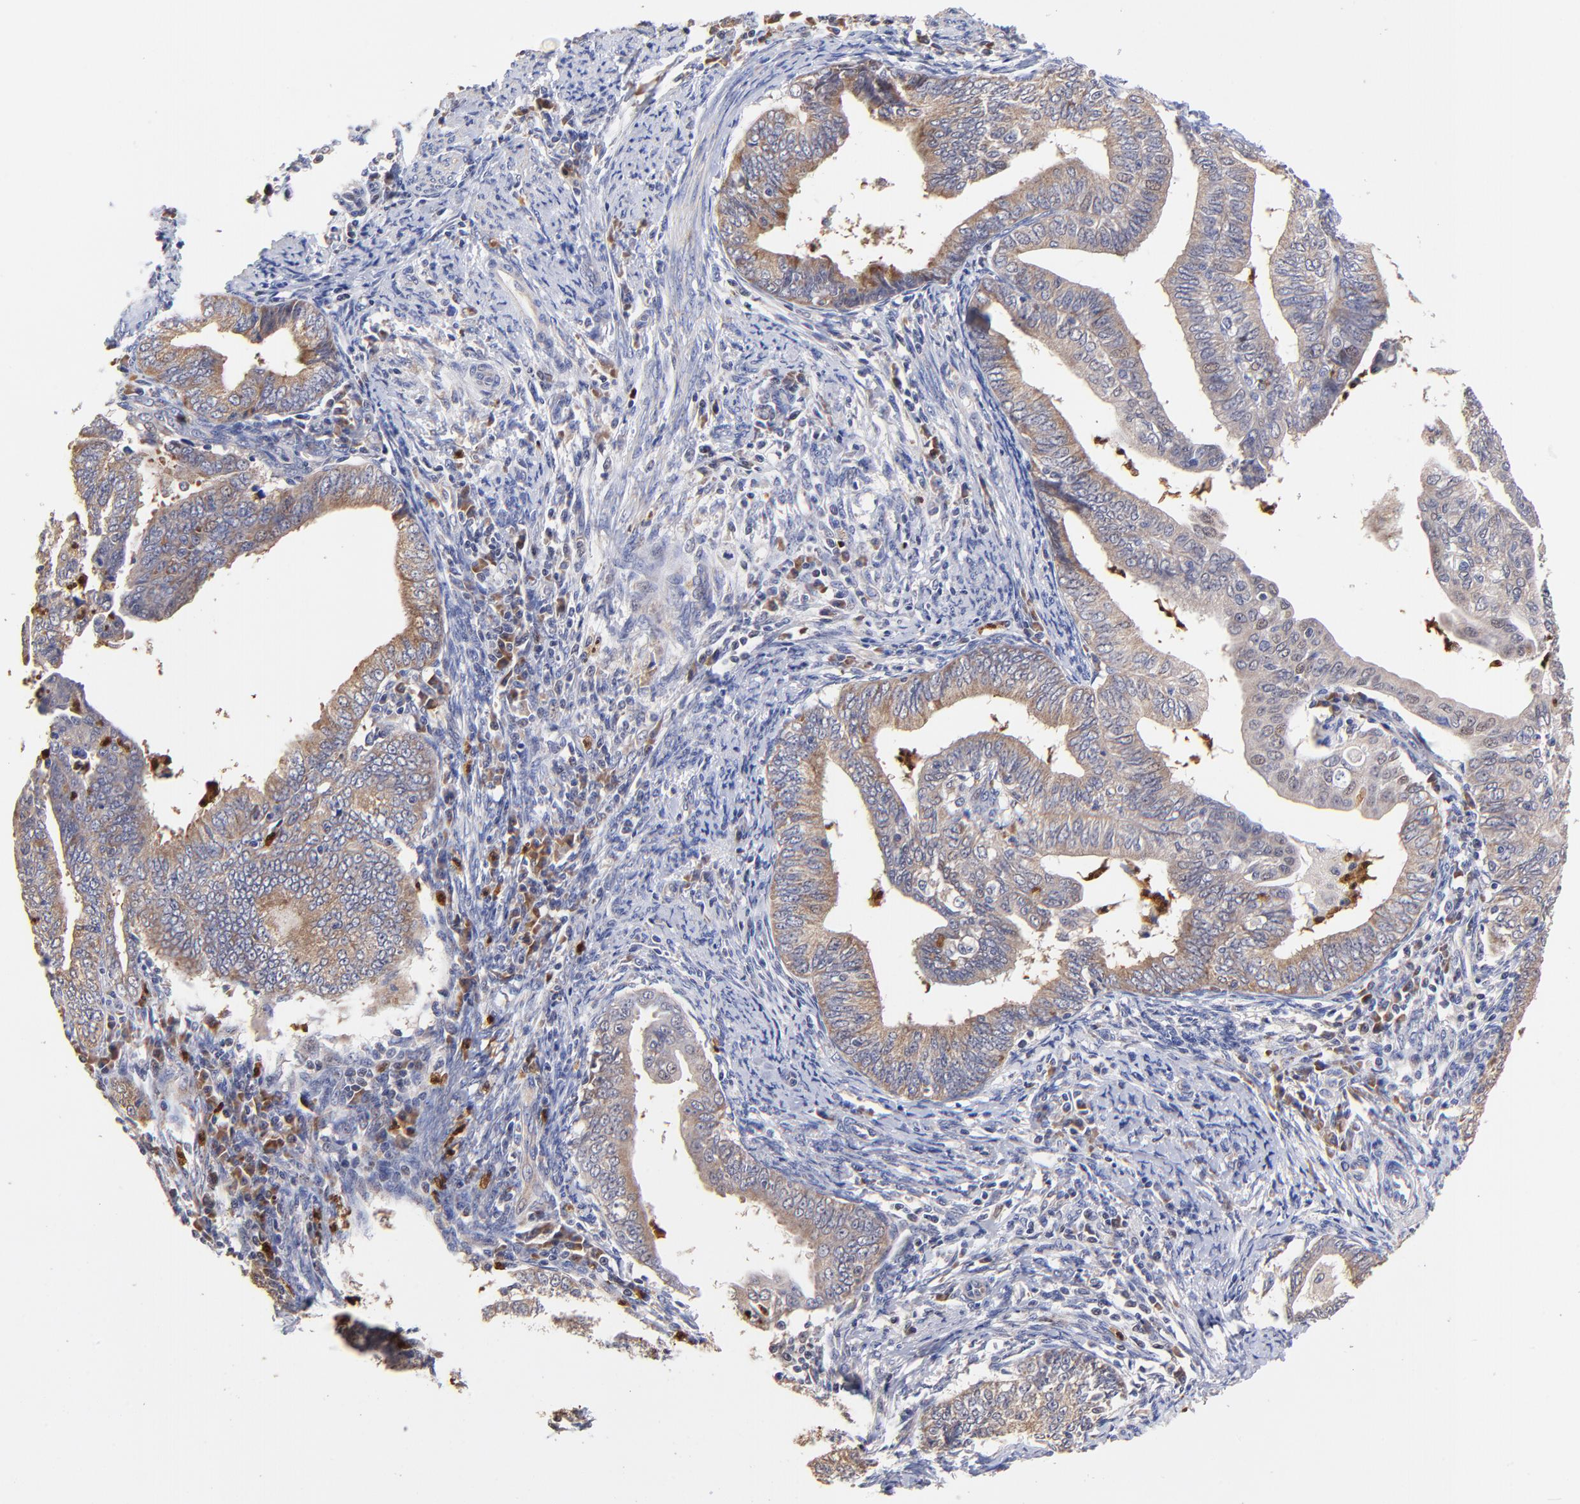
{"staining": {"intensity": "moderate", "quantity": ">75%", "location": "cytoplasmic/membranous"}, "tissue": "endometrial cancer", "cell_type": "Tumor cells", "image_type": "cancer", "snomed": [{"axis": "morphology", "description": "Adenocarcinoma, NOS"}, {"axis": "topography", "description": "Endometrium"}], "caption": "Immunohistochemistry (IHC) histopathology image of human endometrial cancer stained for a protein (brown), which demonstrates medium levels of moderate cytoplasmic/membranous positivity in about >75% of tumor cells.", "gene": "BBOF1", "patient": {"sex": "female", "age": 66}}